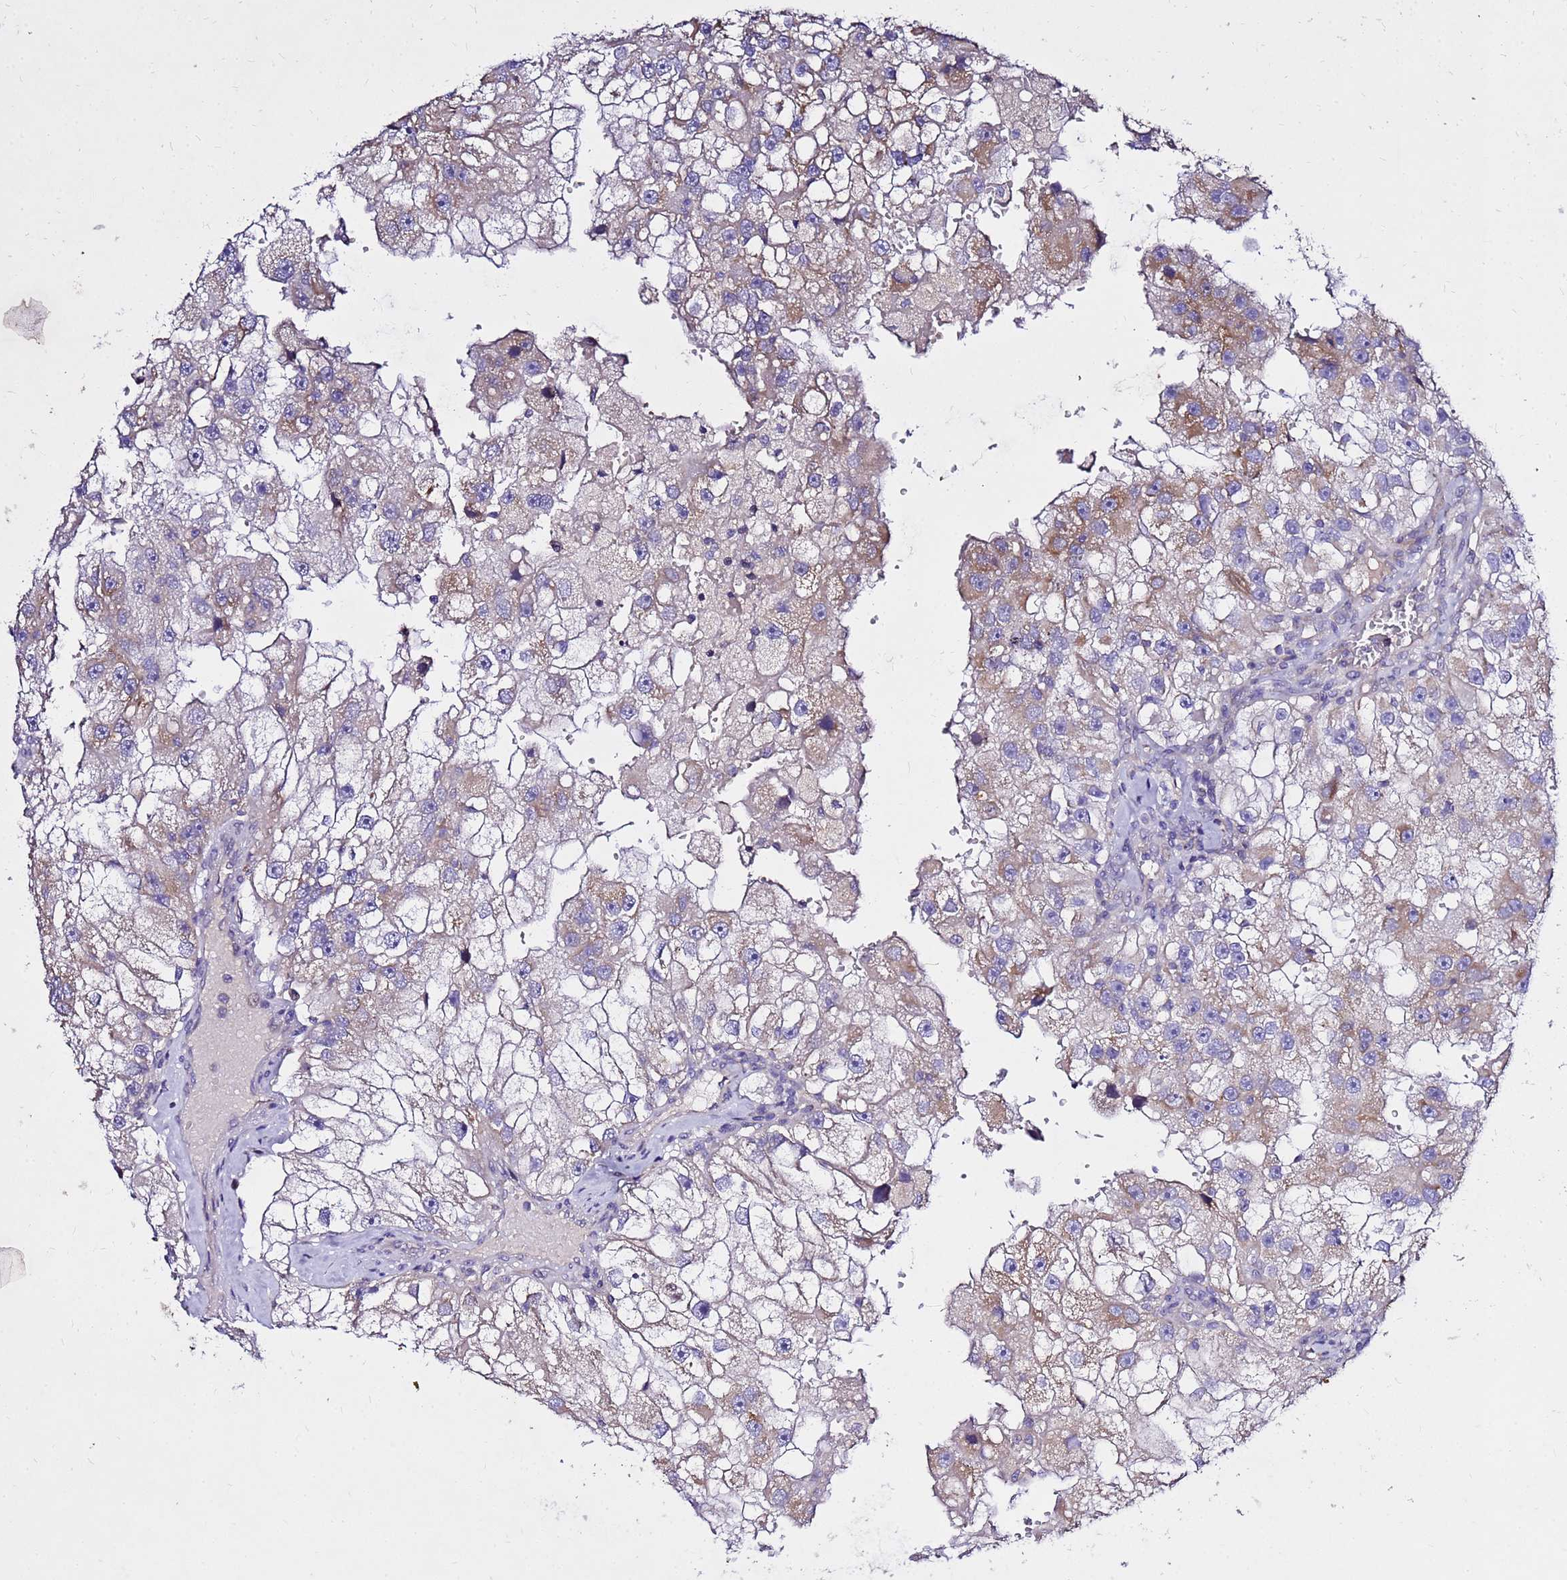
{"staining": {"intensity": "moderate", "quantity": "<25%", "location": "cytoplasmic/membranous"}, "tissue": "renal cancer", "cell_type": "Tumor cells", "image_type": "cancer", "snomed": [{"axis": "morphology", "description": "Adenocarcinoma, NOS"}, {"axis": "topography", "description": "Kidney"}], "caption": "Immunohistochemistry micrograph of neoplastic tissue: renal adenocarcinoma stained using immunohistochemistry reveals low levels of moderate protein expression localized specifically in the cytoplasmic/membranous of tumor cells, appearing as a cytoplasmic/membranous brown color.", "gene": "COX14", "patient": {"sex": "male", "age": 63}}